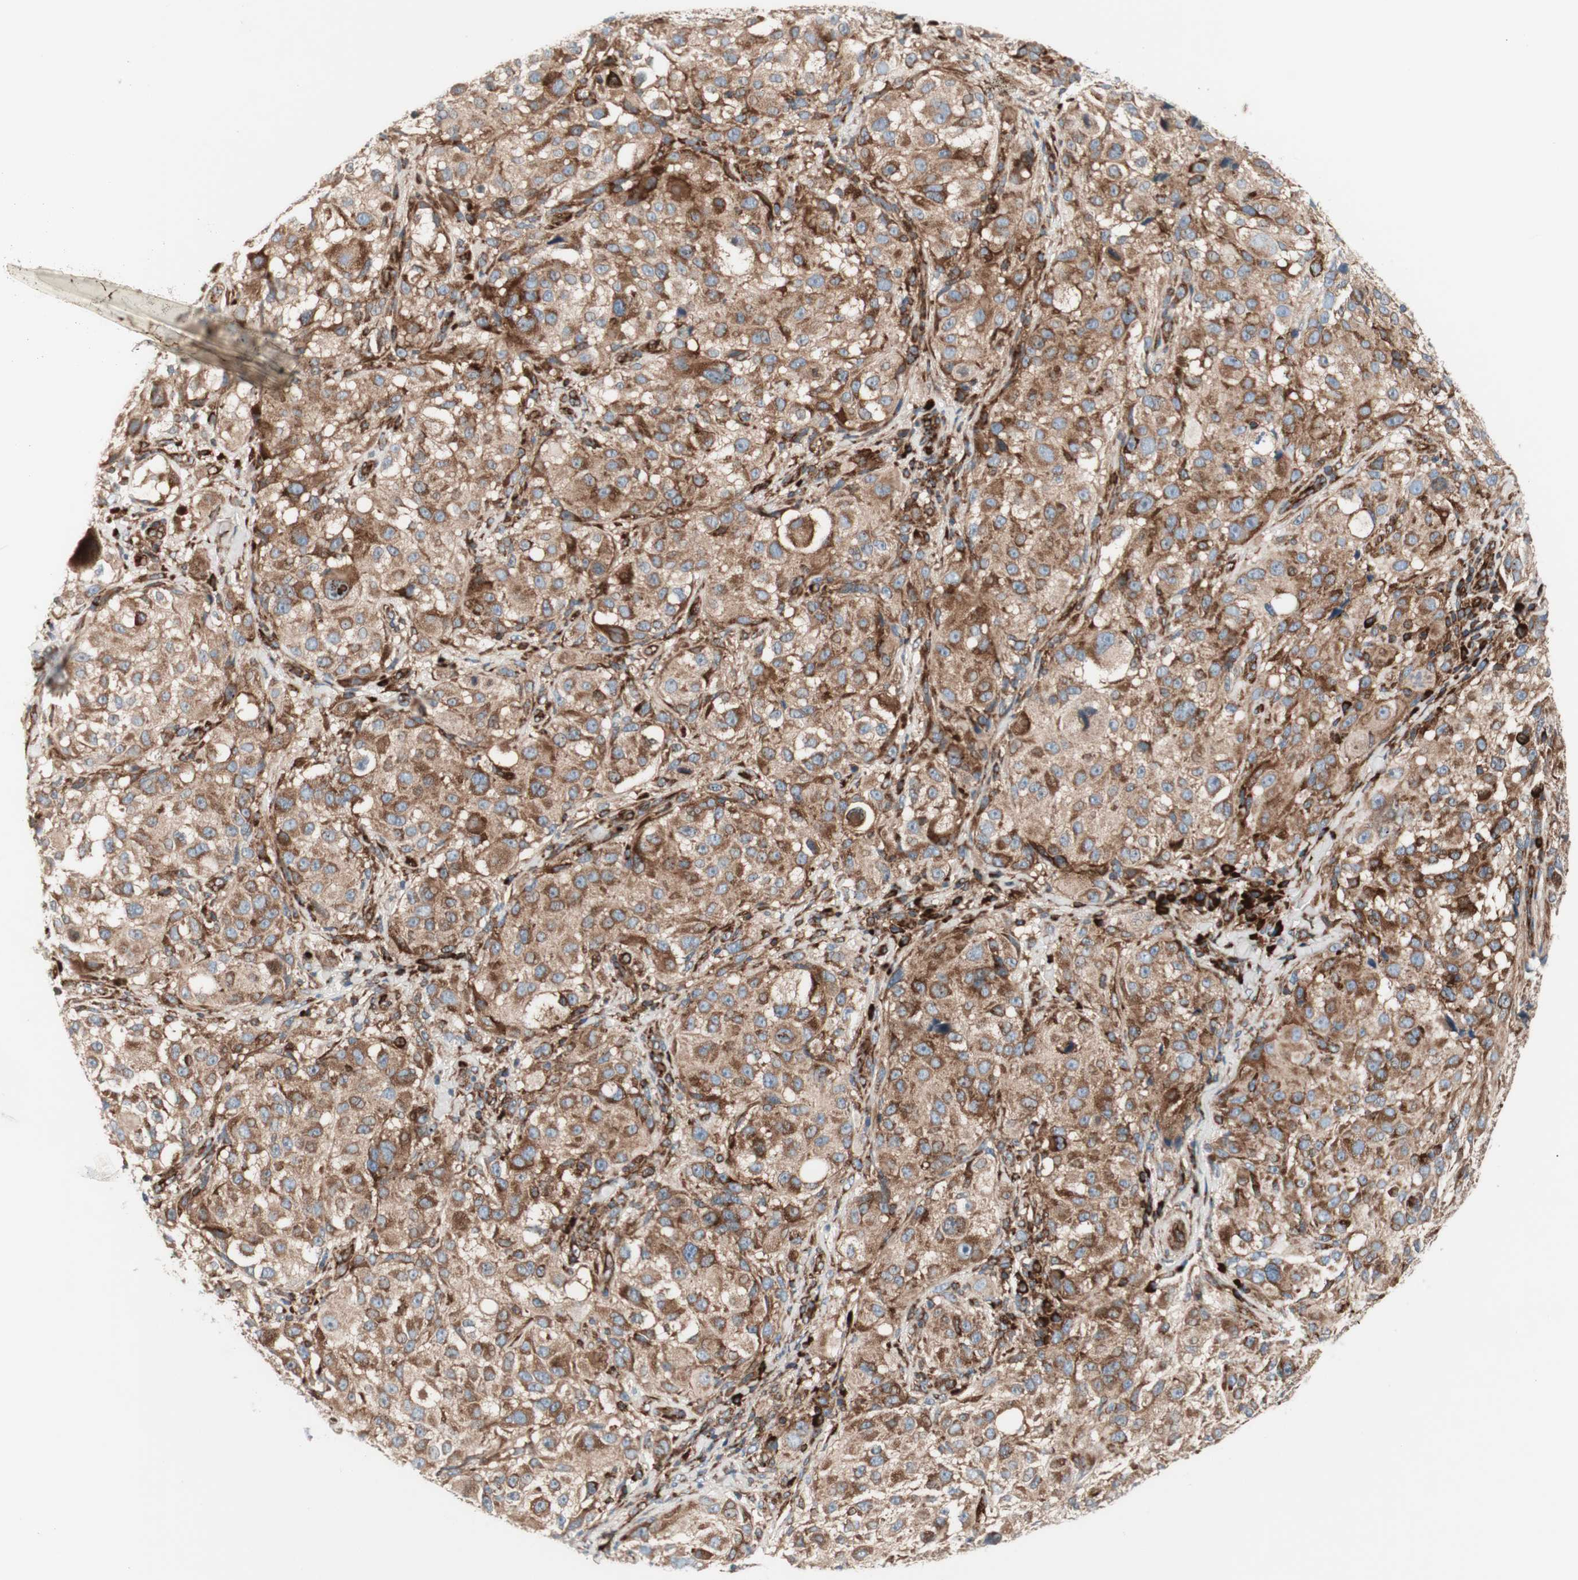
{"staining": {"intensity": "moderate", "quantity": ">75%", "location": "cytoplasmic/membranous"}, "tissue": "melanoma", "cell_type": "Tumor cells", "image_type": "cancer", "snomed": [{"axis": "morphology", "description": "Necrosis, NOS"}, {"axis": "morphology", "description": "Malignant melanoma, NOS"}, {"axis": "topography", "description": "Skin"}], "caption": "Melanoma stained for a protein shows moderate cytoplasmic/membranous positivity in tumor cells.", "gene": "CCN4", "patient": {"sex": "female", "age": 87}}